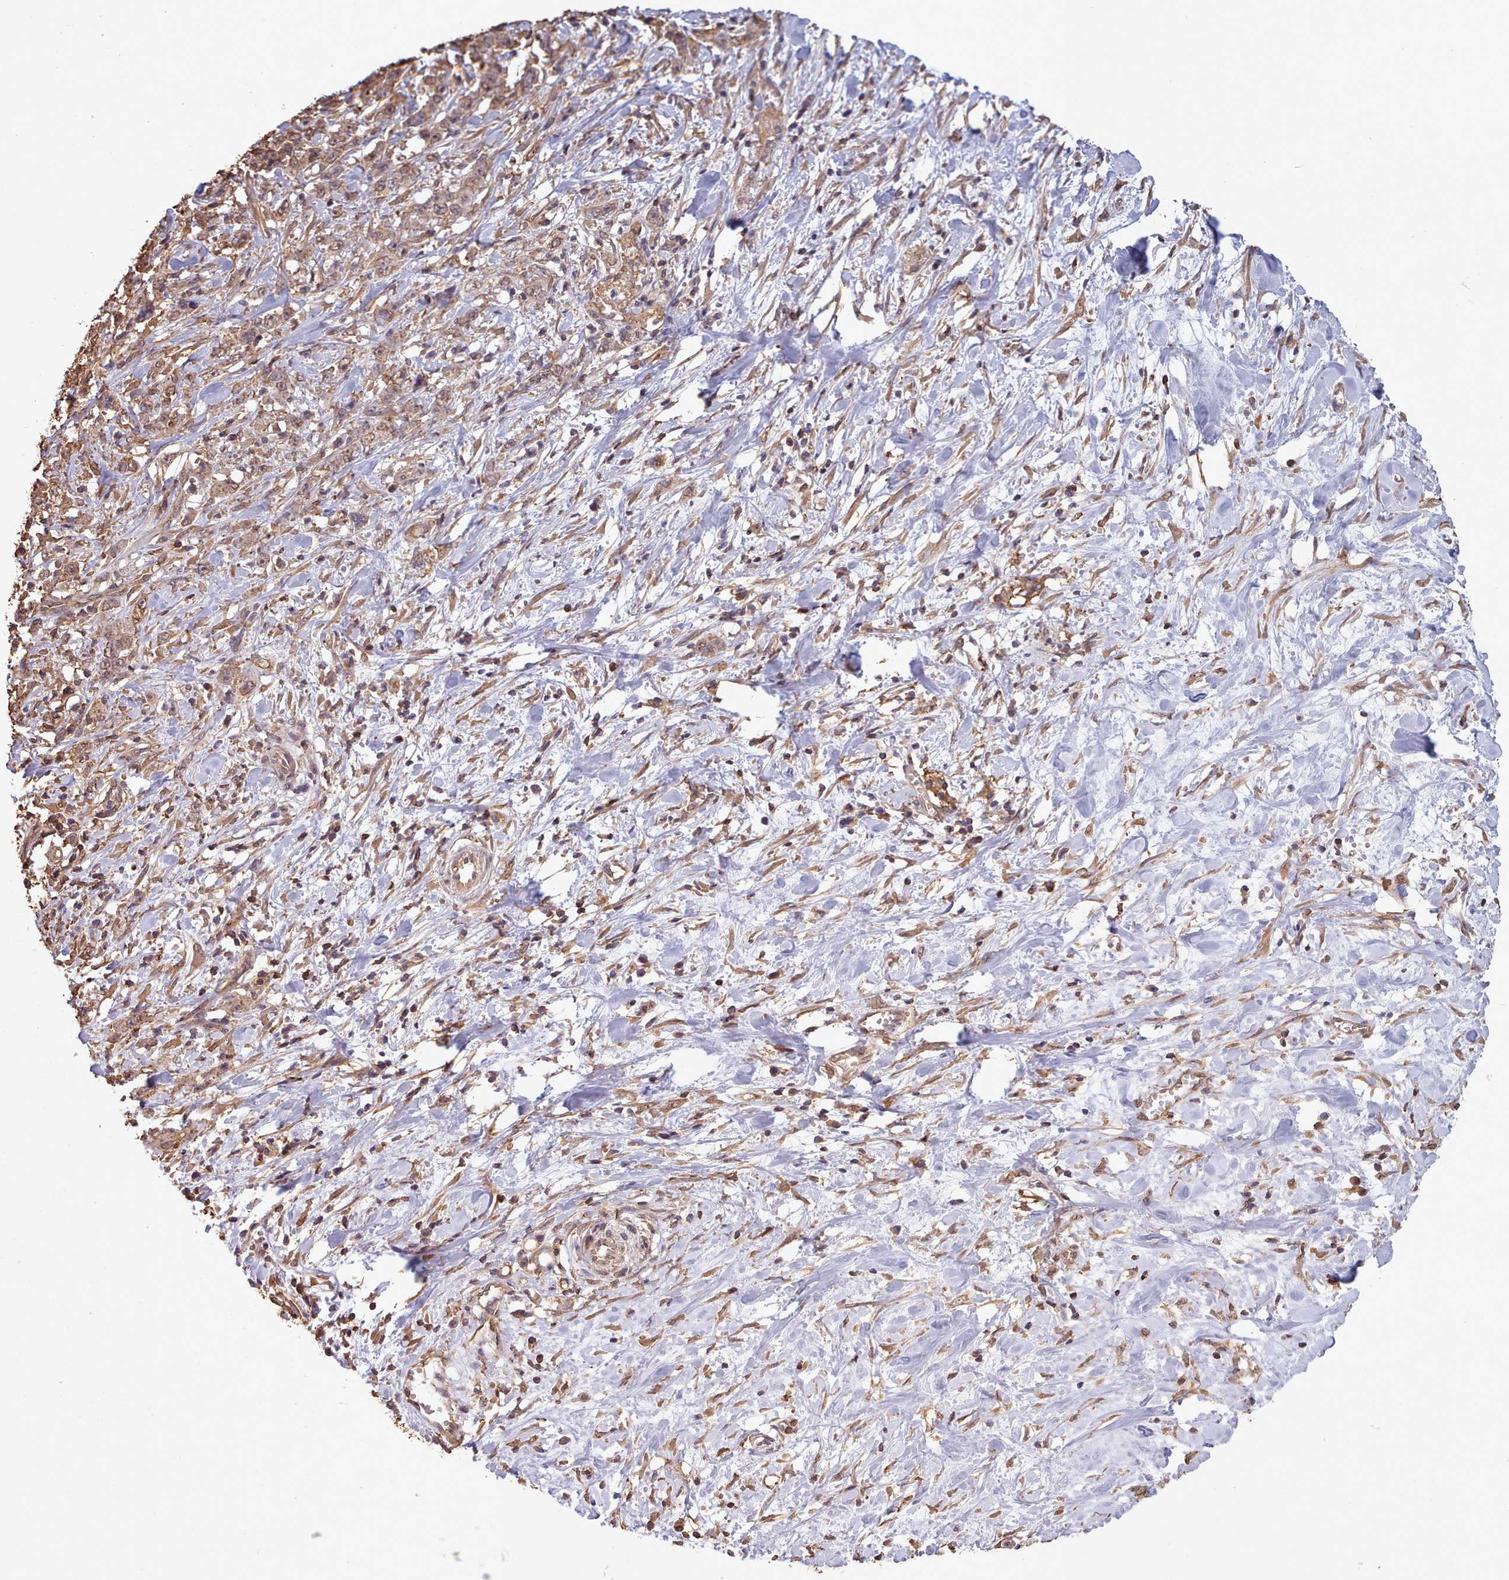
{"staining": {"intensity": "moderate", "quantity": ">75%", "location": "cytoplasmic/membranous"}, "tissue": "stomach cancer", "cell_type": "Tumor cells", "image_type": "cancer", "snomed": [{"axis": "morphology", "description": "Adenocarcinoma, NOS"}, {"axis": "topography", "description": "Stomach, upper"}], "caption": "About >75% of tumor cells in stomach cancer (adenocarcinoma) display moderate cytoplasmic/membranous protein positivity as visualized by brown immunohistochemical staining.", "gene": "METRN", "patient": {"sex": "male", "age": 62}}